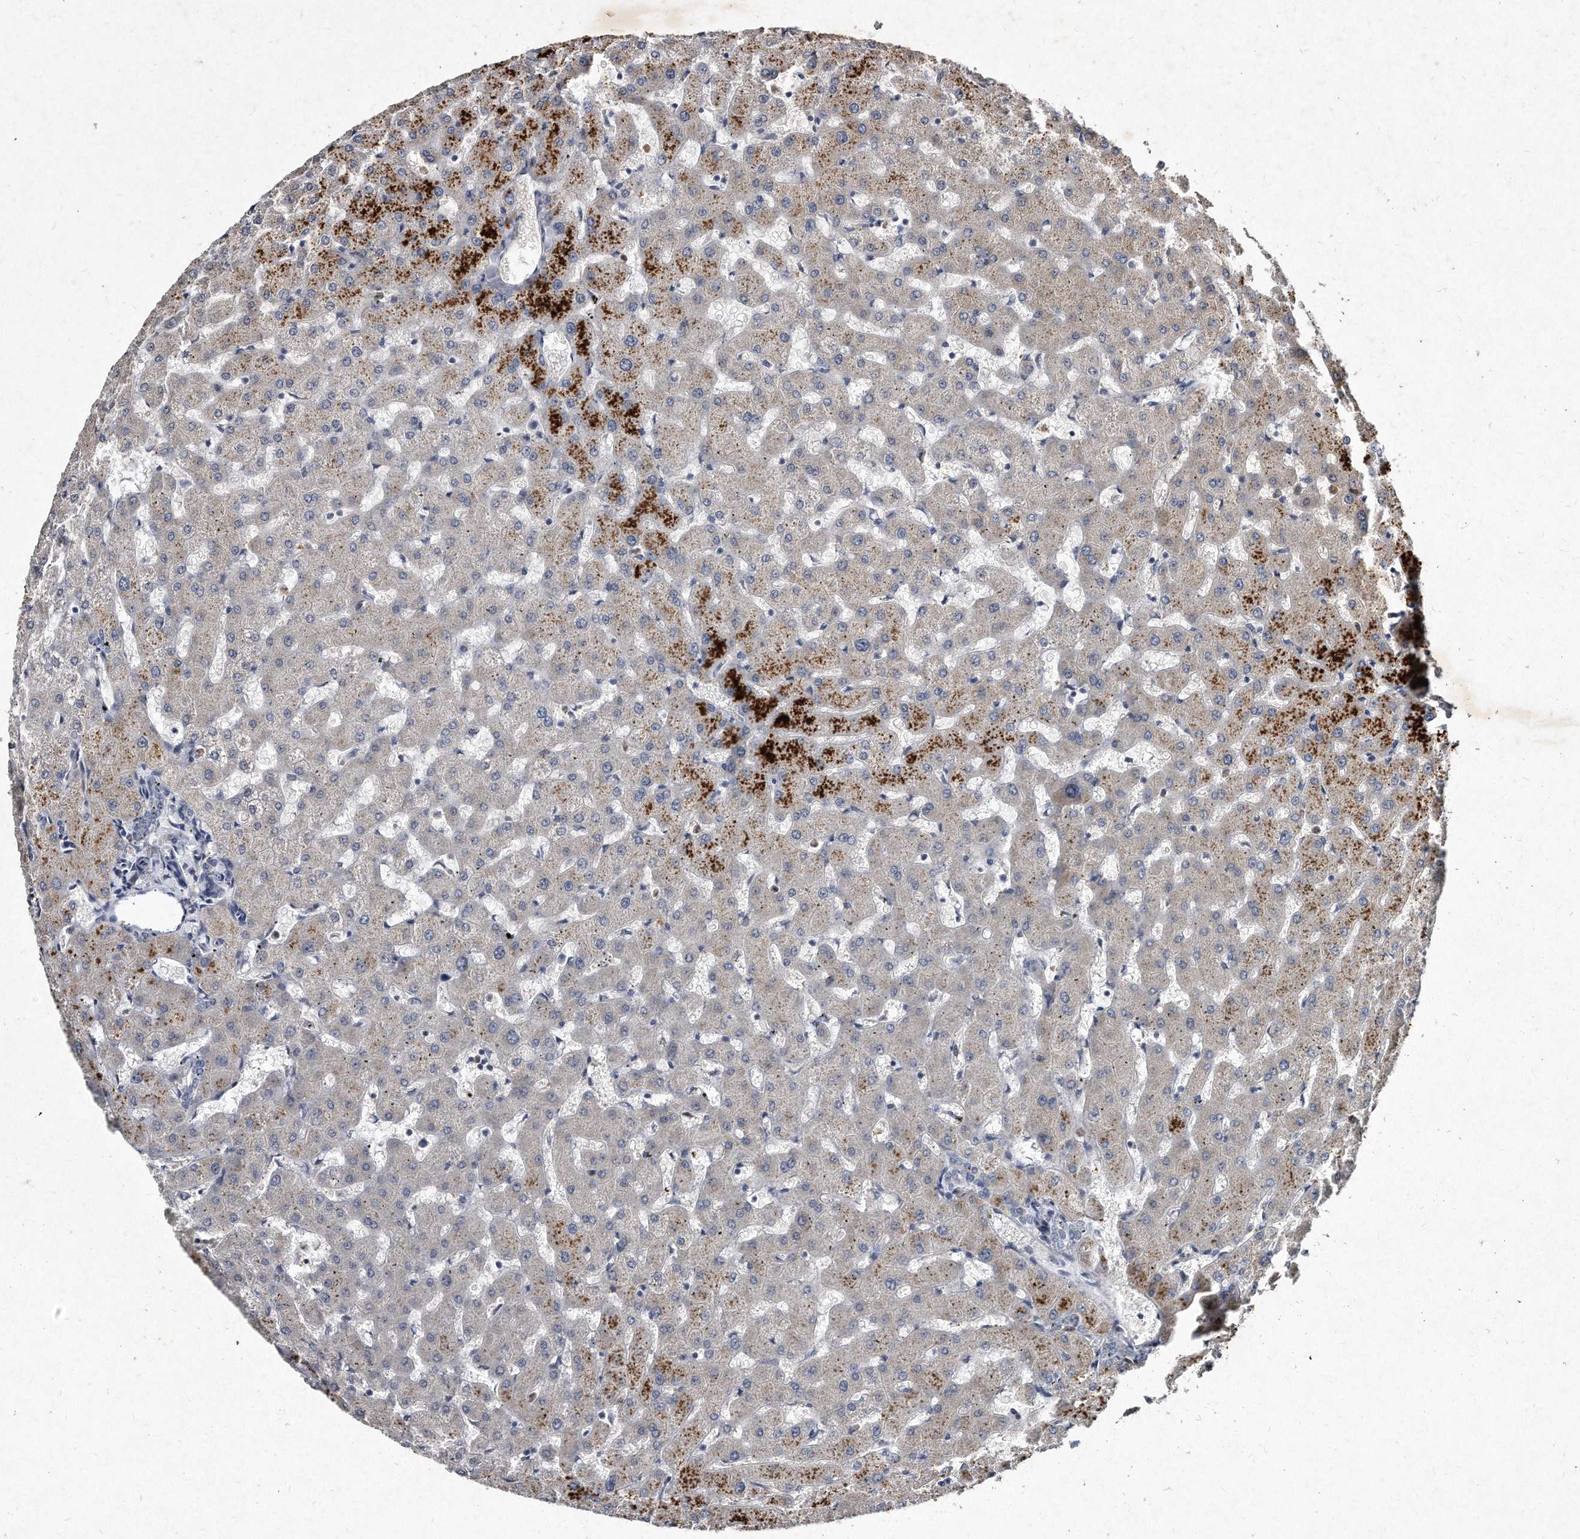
{"staining": {"intensity": "negative", "quantity": "none", "location": "none"}, "tissue": "liver", "cell_type": "Cholangiocytes", "image_type": "normal", "snomed": [{"axis": "morphology", "description": "Normal tissue, NOS"}, {"axis": "topography", "description": "Liver"}], "caption": "Liver stained for a protein using immunohistochemistry (IHC) shows no staining cholangiocytes.", "gene": "KLHDC3", "patient": {"sex": "female", "age": 63}}